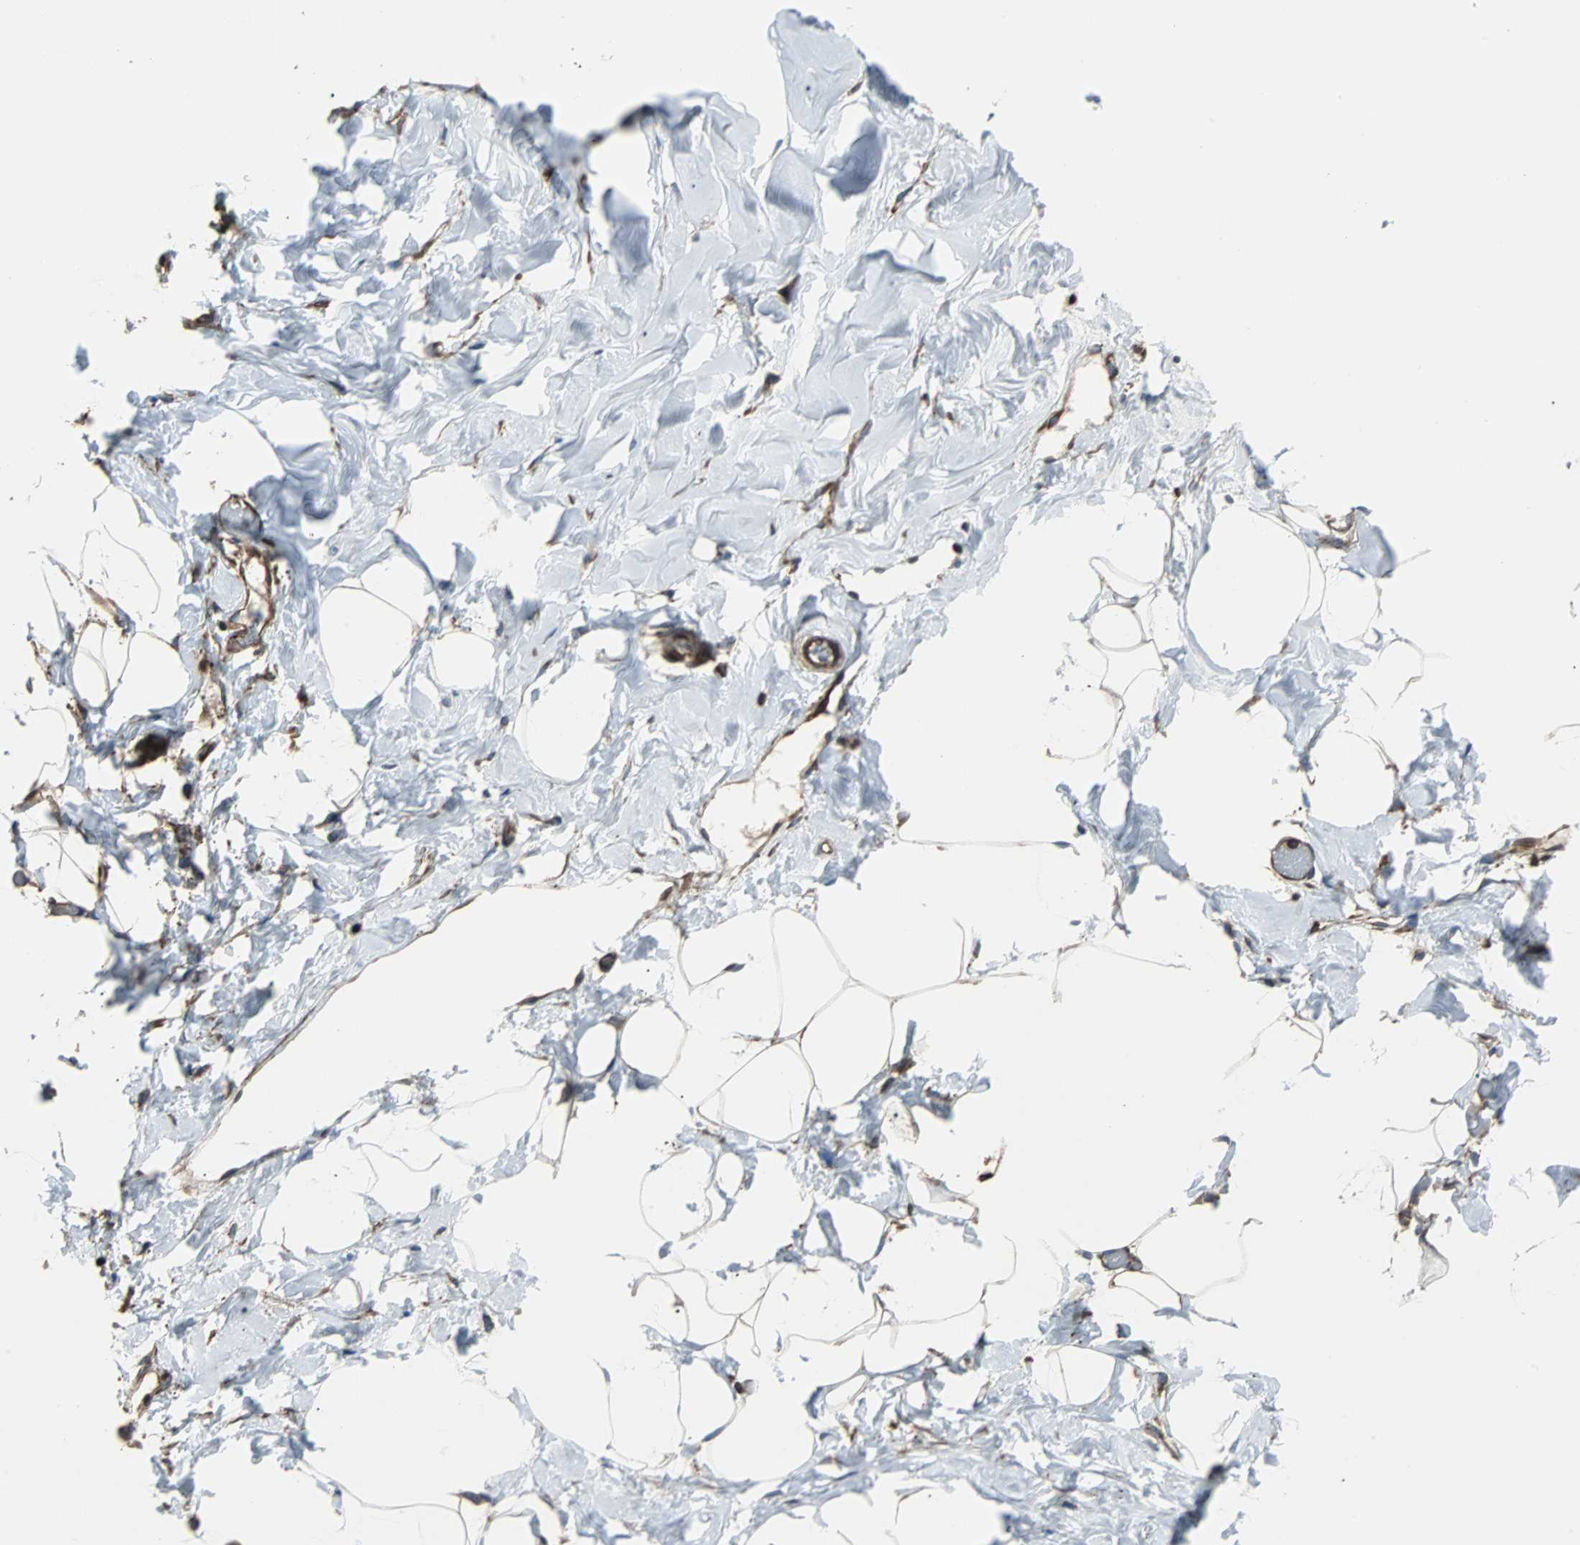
{"staining": {"intensity": "weak", "quantity": "25%-75%", "location": "cytoplasmic/membranous"}, "tissue": "adipose tissue", "cell_type": "Adipocytes", "image_type": "normal", "snomed": [{"axis": "morphology", "description": "Normal tissue, NOS"}, {"axis": "topography", "description": "Breast"}, {"axis": "topography", "description": "Soft tissue"}], "caption": "IHC of benign adipose tissue demonstrates low levels of weak cytoplasmic/membranous positivity in about 25%-75% of adipocytes.", "gene": "RELA", "patient": {"sex": "female", "age": 25}}